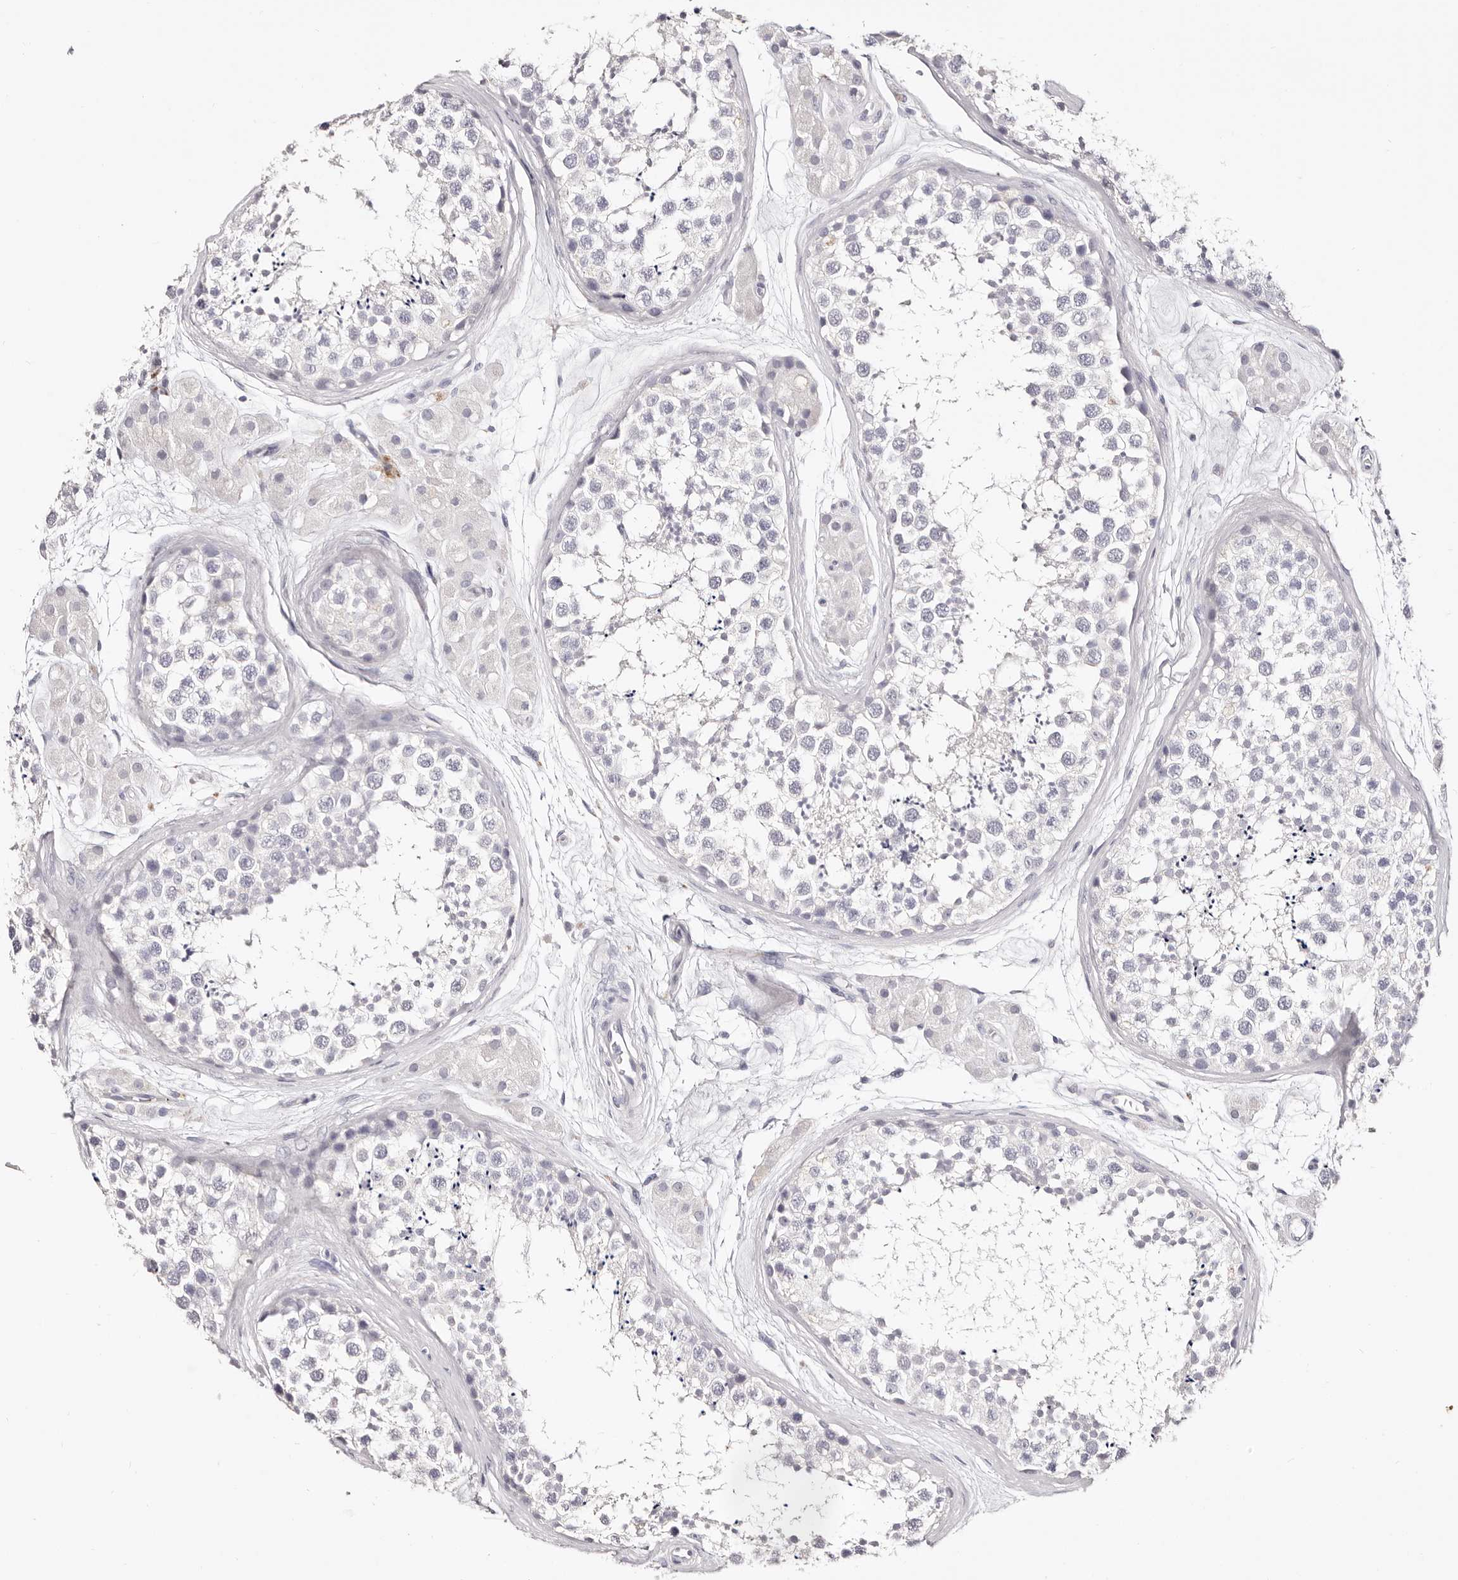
{"staining": {"intensity": "negative", "quantity": "none", "location": "none"}, "tissue": "testis", "cell_type": "Cells in seminiferous ducts", "image_type": "normal", "snomed": [{"axis": "morphology", "description": "Normal tissue, NOS"}, {"axis": "topography", "description": "Testis"}], "caption": "Protein analysis of benign testis exhibits no significant positivity in cells in seminiferous ducts.", "gene": "PF4", "patient": {"sex": "male", "age": 56}}